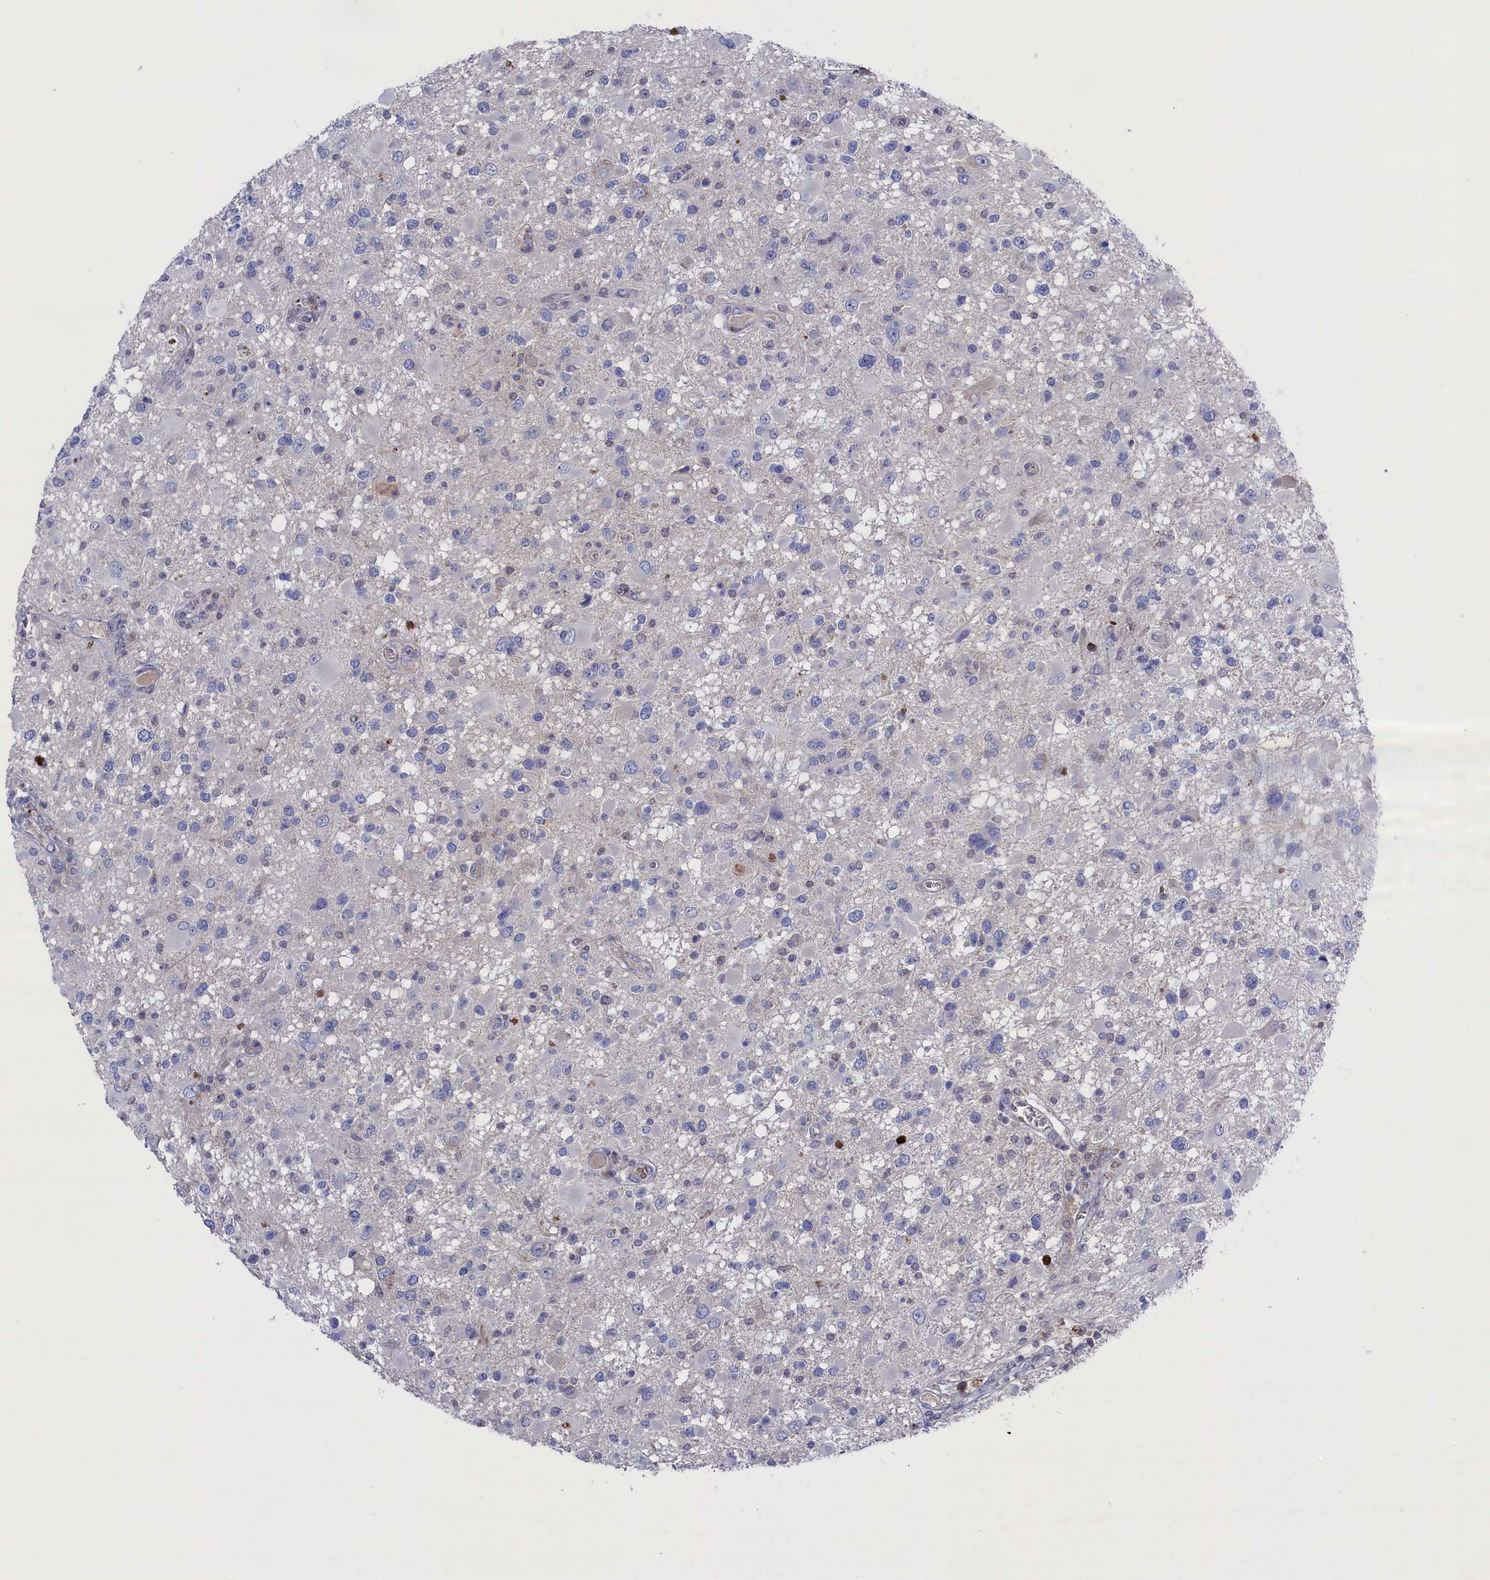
{"staining": {"intensity": "negative", "quantity": "none", "location": "none"}, "tissue": "glioma", "cell_type": "Tumor cells", "image_type": "cancer", "snomed": [{"axis": "morphology", "description": "Glioma, malignant, High grade"}, {"axis": "topography", "description": "Brain"}], "caption": "Immunohistochemistry of human glioma shows no staining in tumor cells.", "gene": "GPR108", "patient": {"sex": "male", "age": 53}}